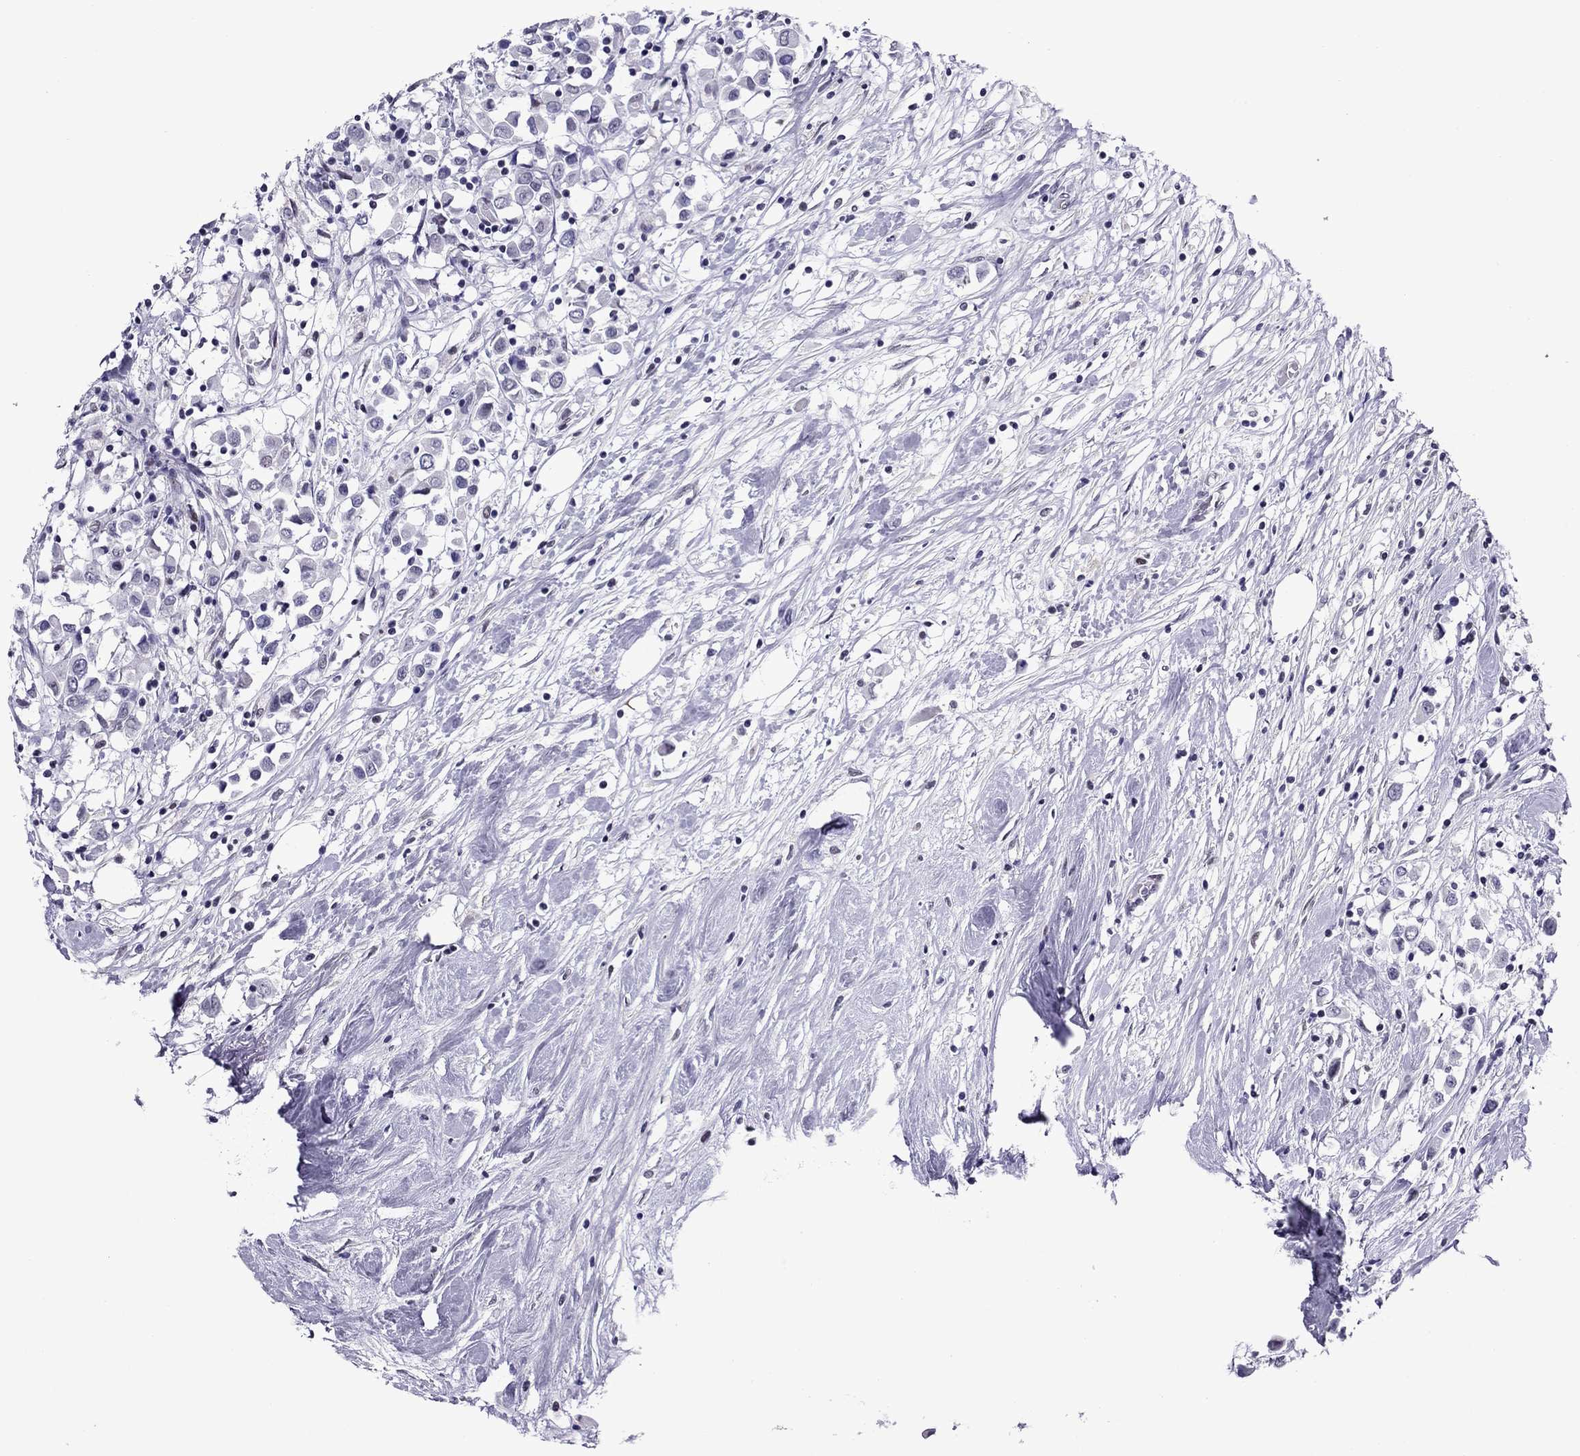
{"staining": {"intensity": "negative", "quantity": "none", "location": "none"}, "tissue": "breast cancer", "cell_type": "Tumor cells", "image_type": "cancer", "snomed": [{"axis": "morphology", "description": "Duct carcinoma"}, {"axis": "topography", "description": "Breast"}], "caption": "An immunohistochemistry (IHC) image of breast cancer (infiltrating ductal carcinoma) is shown. There is no staining in tumor cells of breast cancer (infiltrating ductal carcinoma).", "gene": "ZNF646", "patient": {"sex": "female", "age": 61}}